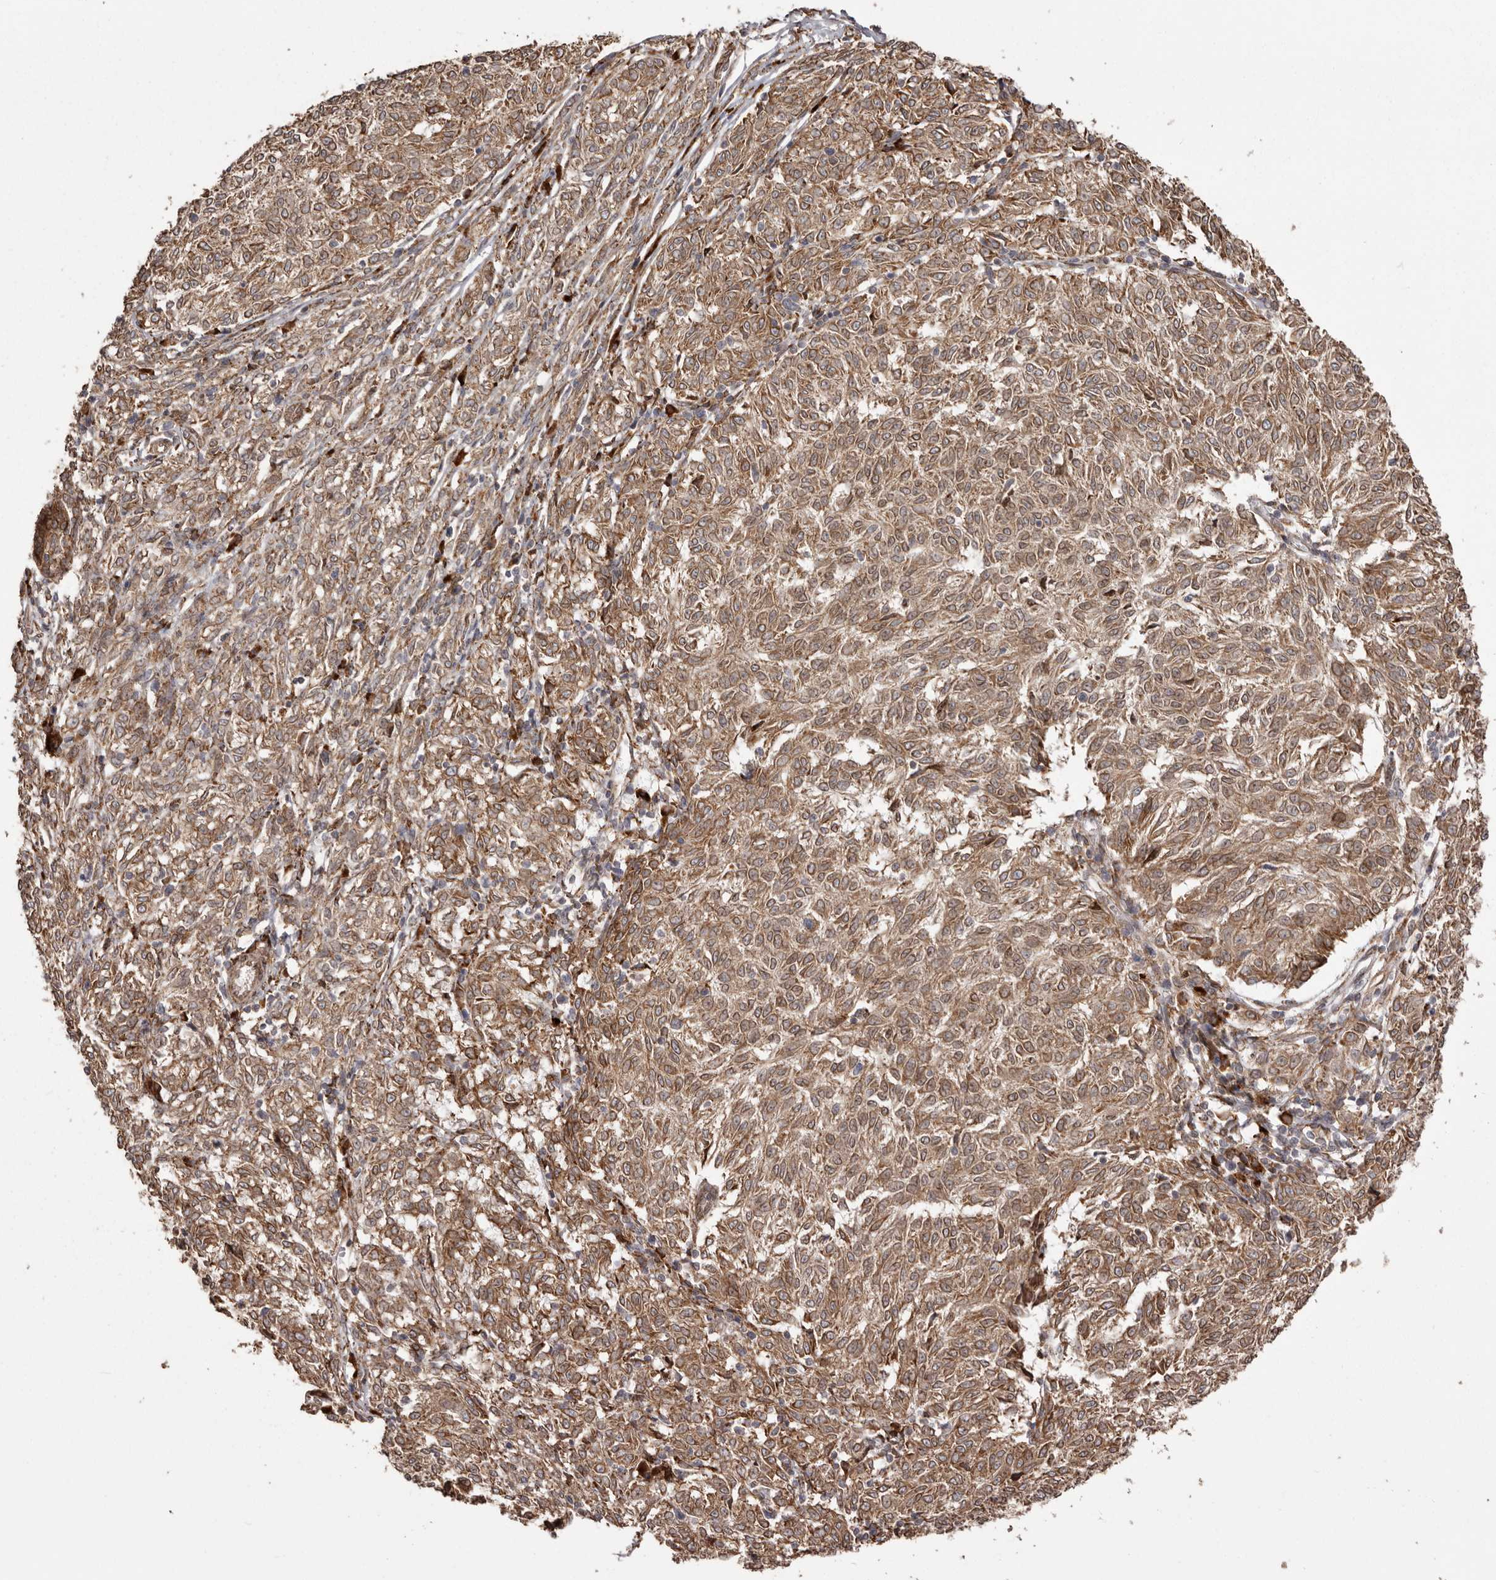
{"staining": {"intensity": "moderate", "quantity": ">75%", "location": "cytoplasmic/membranous"}, "tissue": "melanoma", "cell_type": "Tumor cells", "image_type": "cancer", "snomed": [{"axis": "morphology", "description": "Malignant melanoma, NOS"}, {"axis": "topography", "description": "Skin"}], "caption": "Immunohistochemical staining of malignant melanoma reveals medium levels of moderate cytoplasmic/membranous expression in approximately >75% of tumor cells.", "gene": "NUP43", "patient": {"sex": "female", "age": 72}}